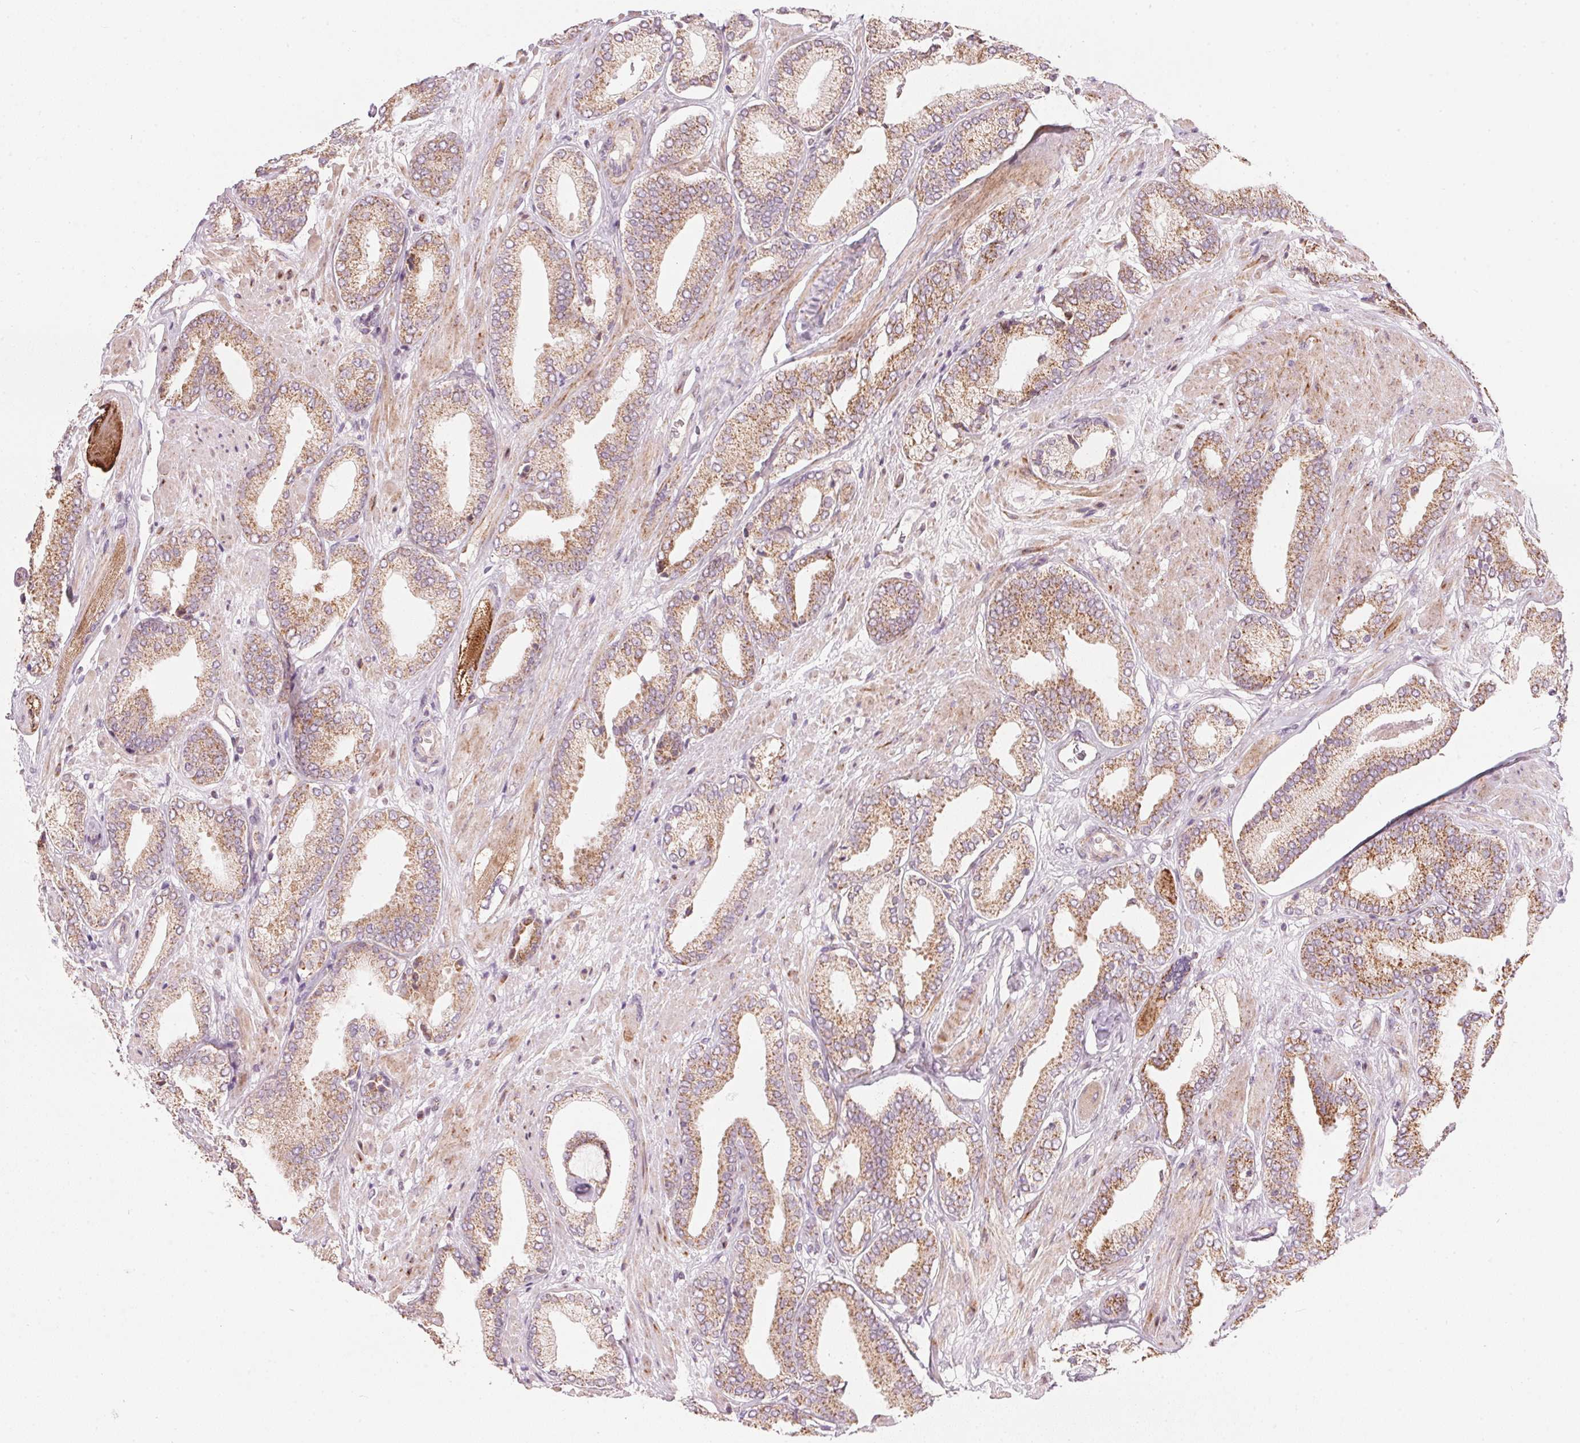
{"staining": {"intensity": "moderate", "quantity": ">75%", "location": "cytoplasmic/membranous"}, "tissue": "prostate cancer", "cell_type": "Tumor cells", "image_type": "cancer", "snomed": [{"axis": "morphology", "description": "Adenocarcinoma, High grade"}, {"axis": "topography", "description": "Prostate"}], "caption": "Immunohistochemical staining of human prostate adenocarcinoma (high-grade) demonstrates medium levels of moderate cytoplasmic/membranous staining in approximately >75% of tumor cells. The staining is performed using DAB (3,3'-diaminobenzidine) brown chromogen to label protein expression. The nuclei are counter-stained blue using hematoxylin.", "gene": "COQ7", "patient": {"sex": "male", "age": 56}}